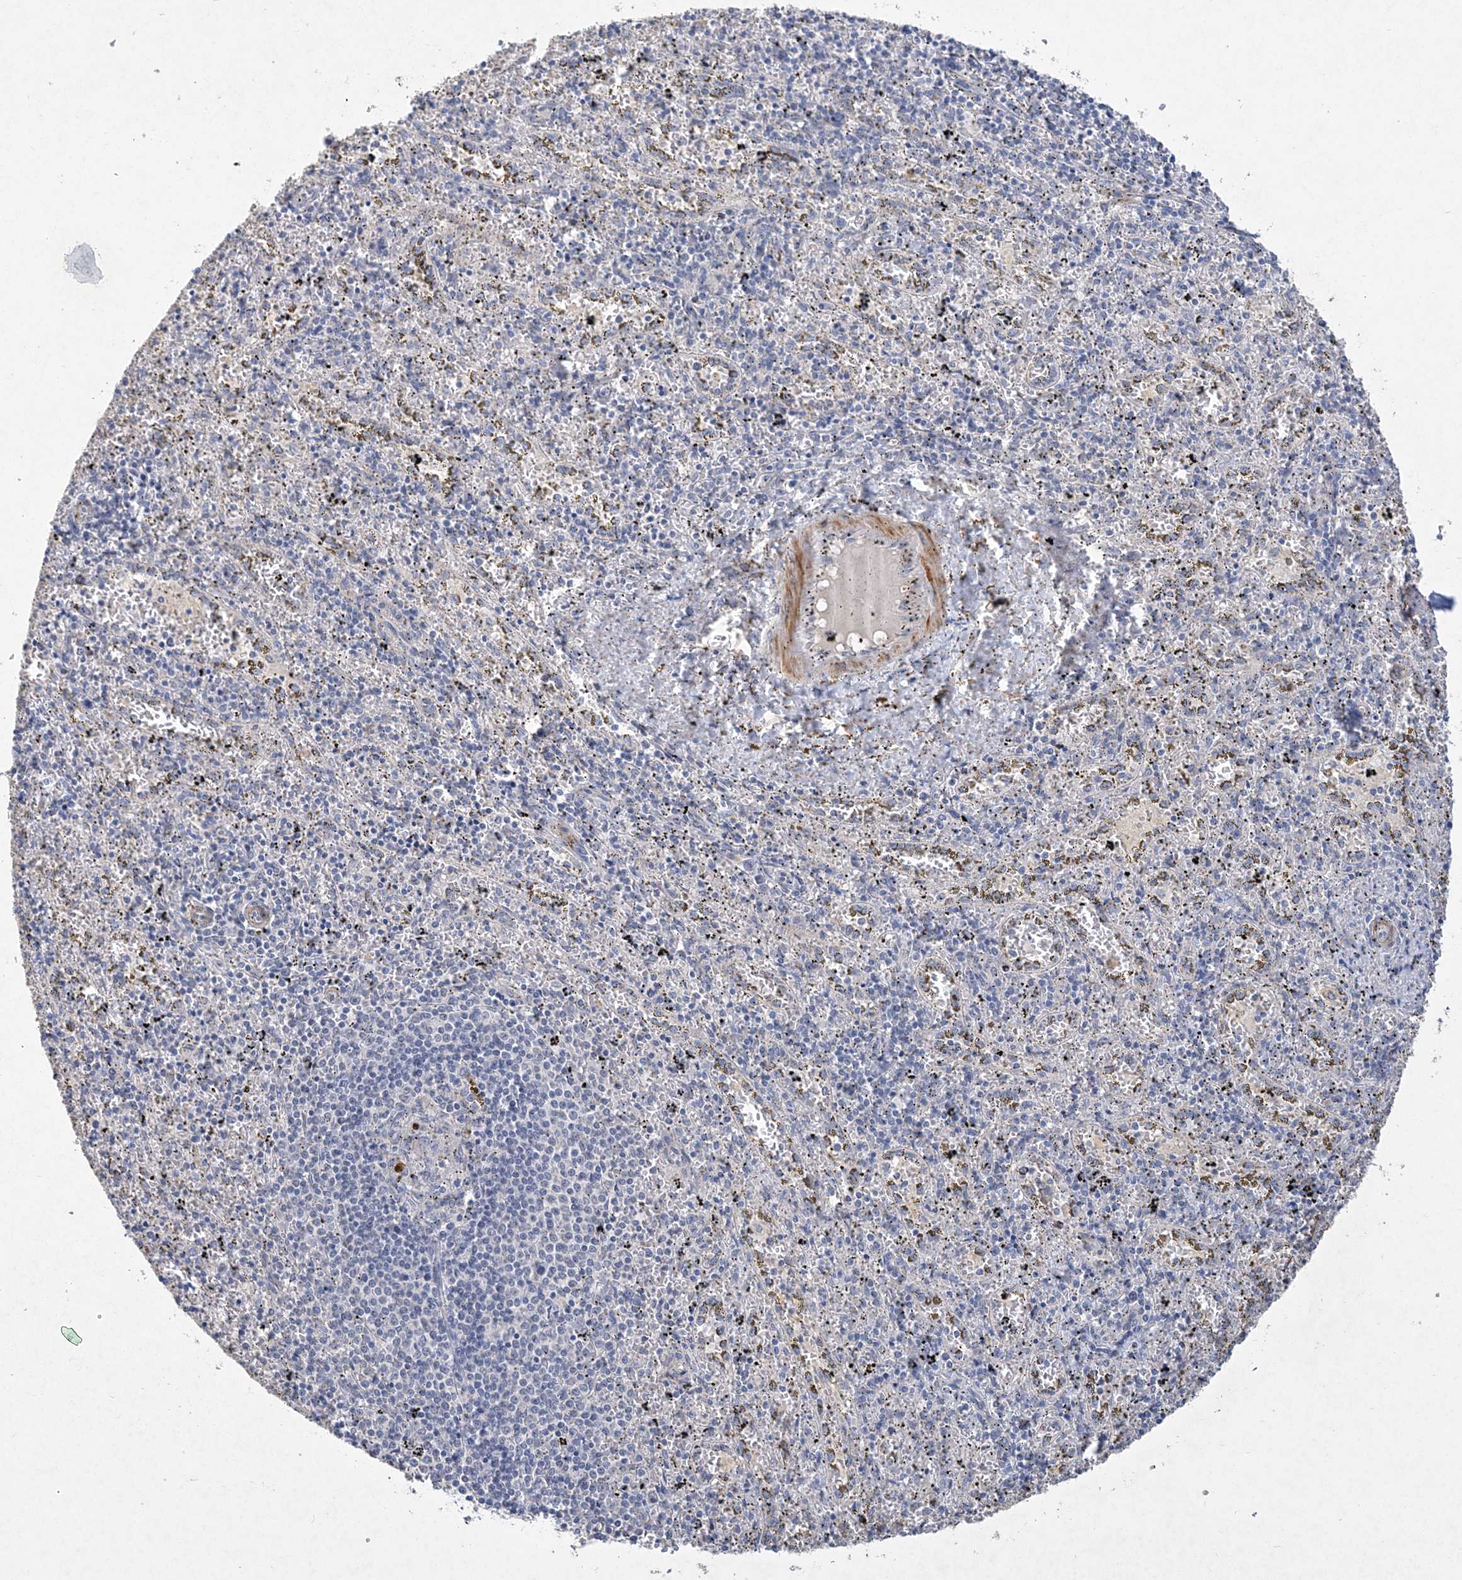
{"staining": {"intensity": "negative", "quantity": "none", "location": "none"}, "tissue": "spleen", "cell_type": "Cells in red pulp", "image_type": "normal", "snomed": [{"axis": "morphology", "description": "Normal tissue, NOS"}, {"axis": "topography", "description": "Spleen"}], "caption": "Photomicrograph shows no significant protein positivity in cells in red pulp of normal spleen.", "gene": "C11orf58", "patient": {"sex": "male", "age": 11}}